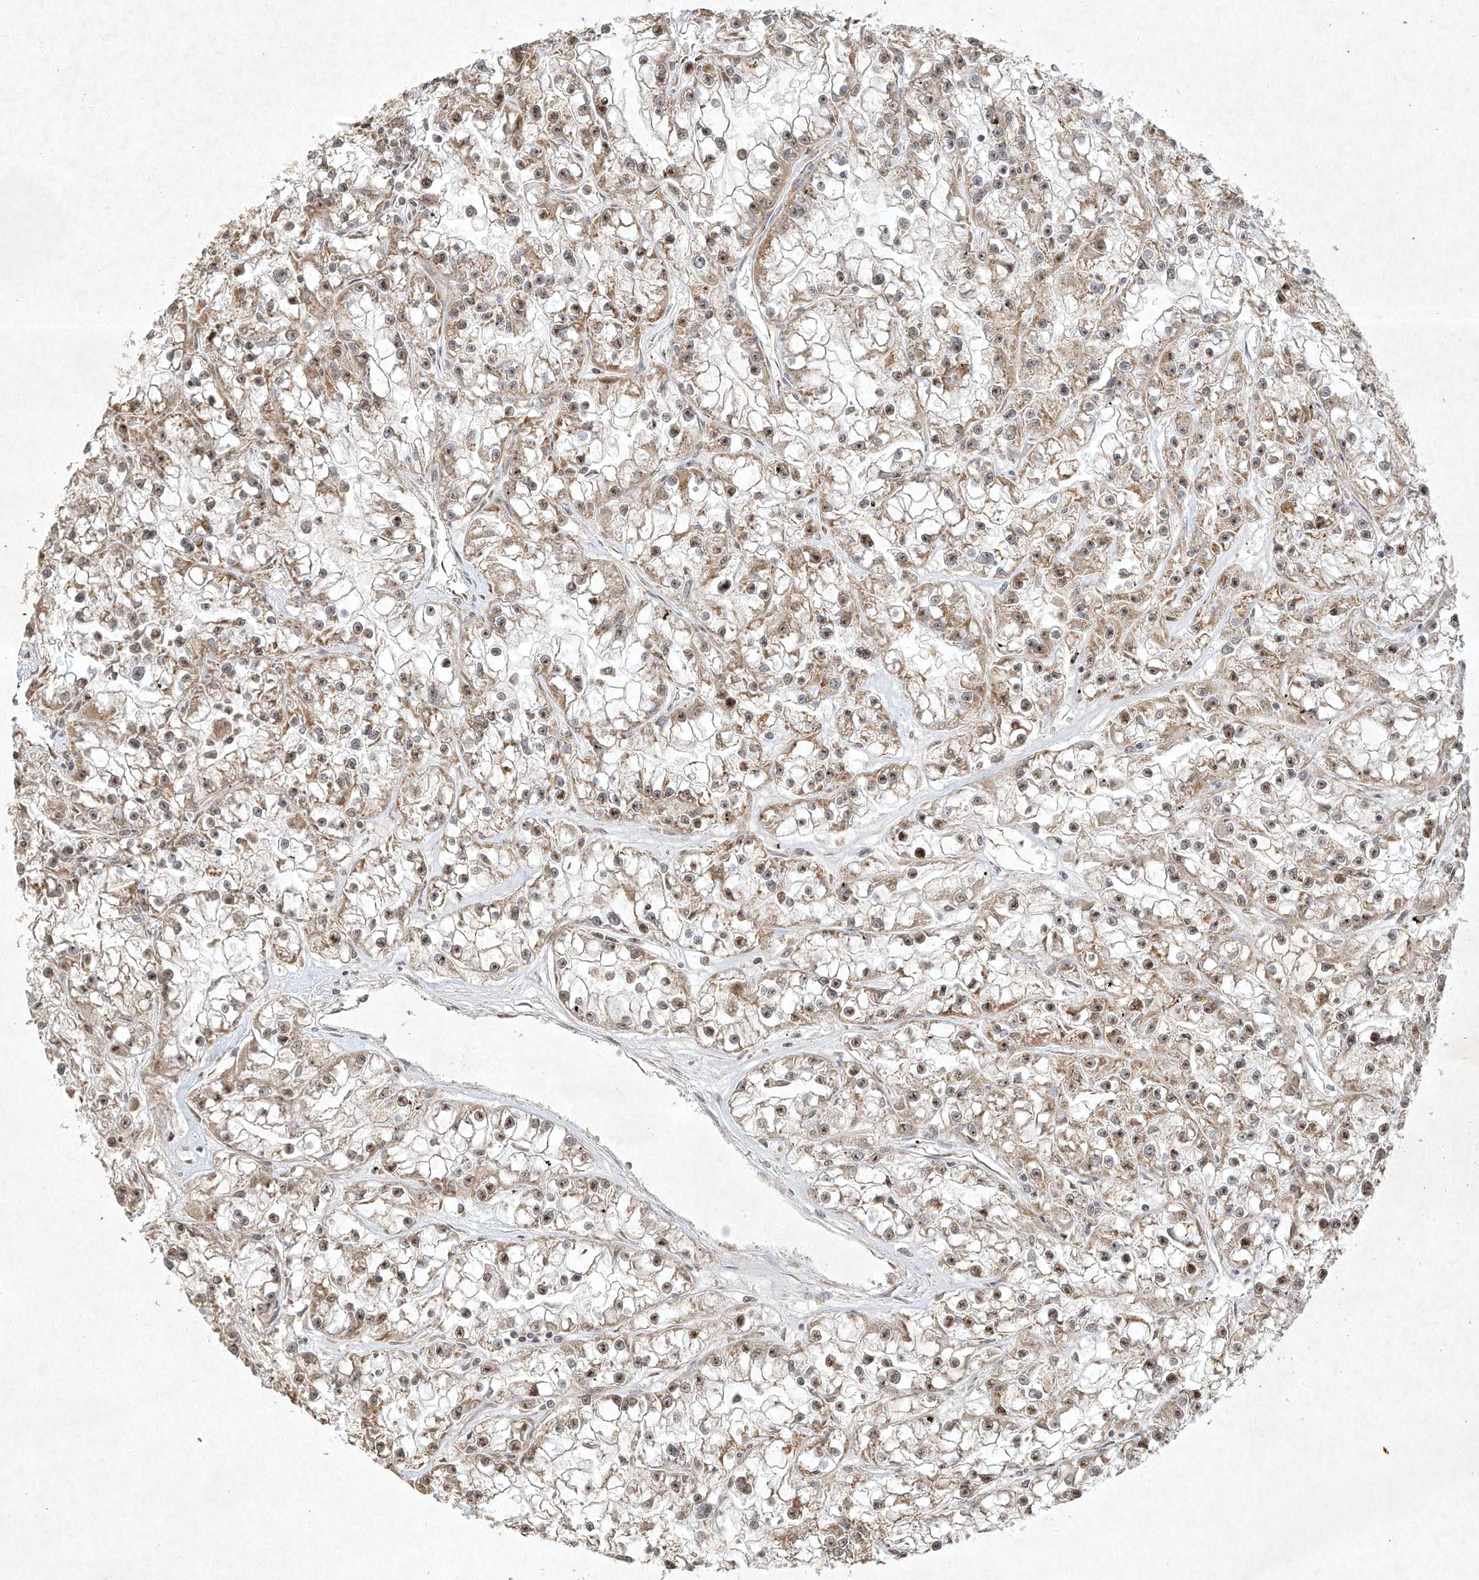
{"staining": {"intensity": "moderate", "quantity": ">75%", "location": "cytoplasmic/membranous,nuclear"}, "tissue": "renal cancer", "cell_type": "Tumor cells", "image_type": "cancer", "snomed": [{"axis": "morphology", "description": "Adenocarcinoma, NOS"}, {"axis": "topography", "description": "Kidney"}], "caption": "Protein analysis of renal cancer tissue reveals moderate cytoplasmic/membranous and nuclear staining in approximately >75% of tumor cells.", "gene": "BTRC", "patient": {"sex": "female", "age": 52}}